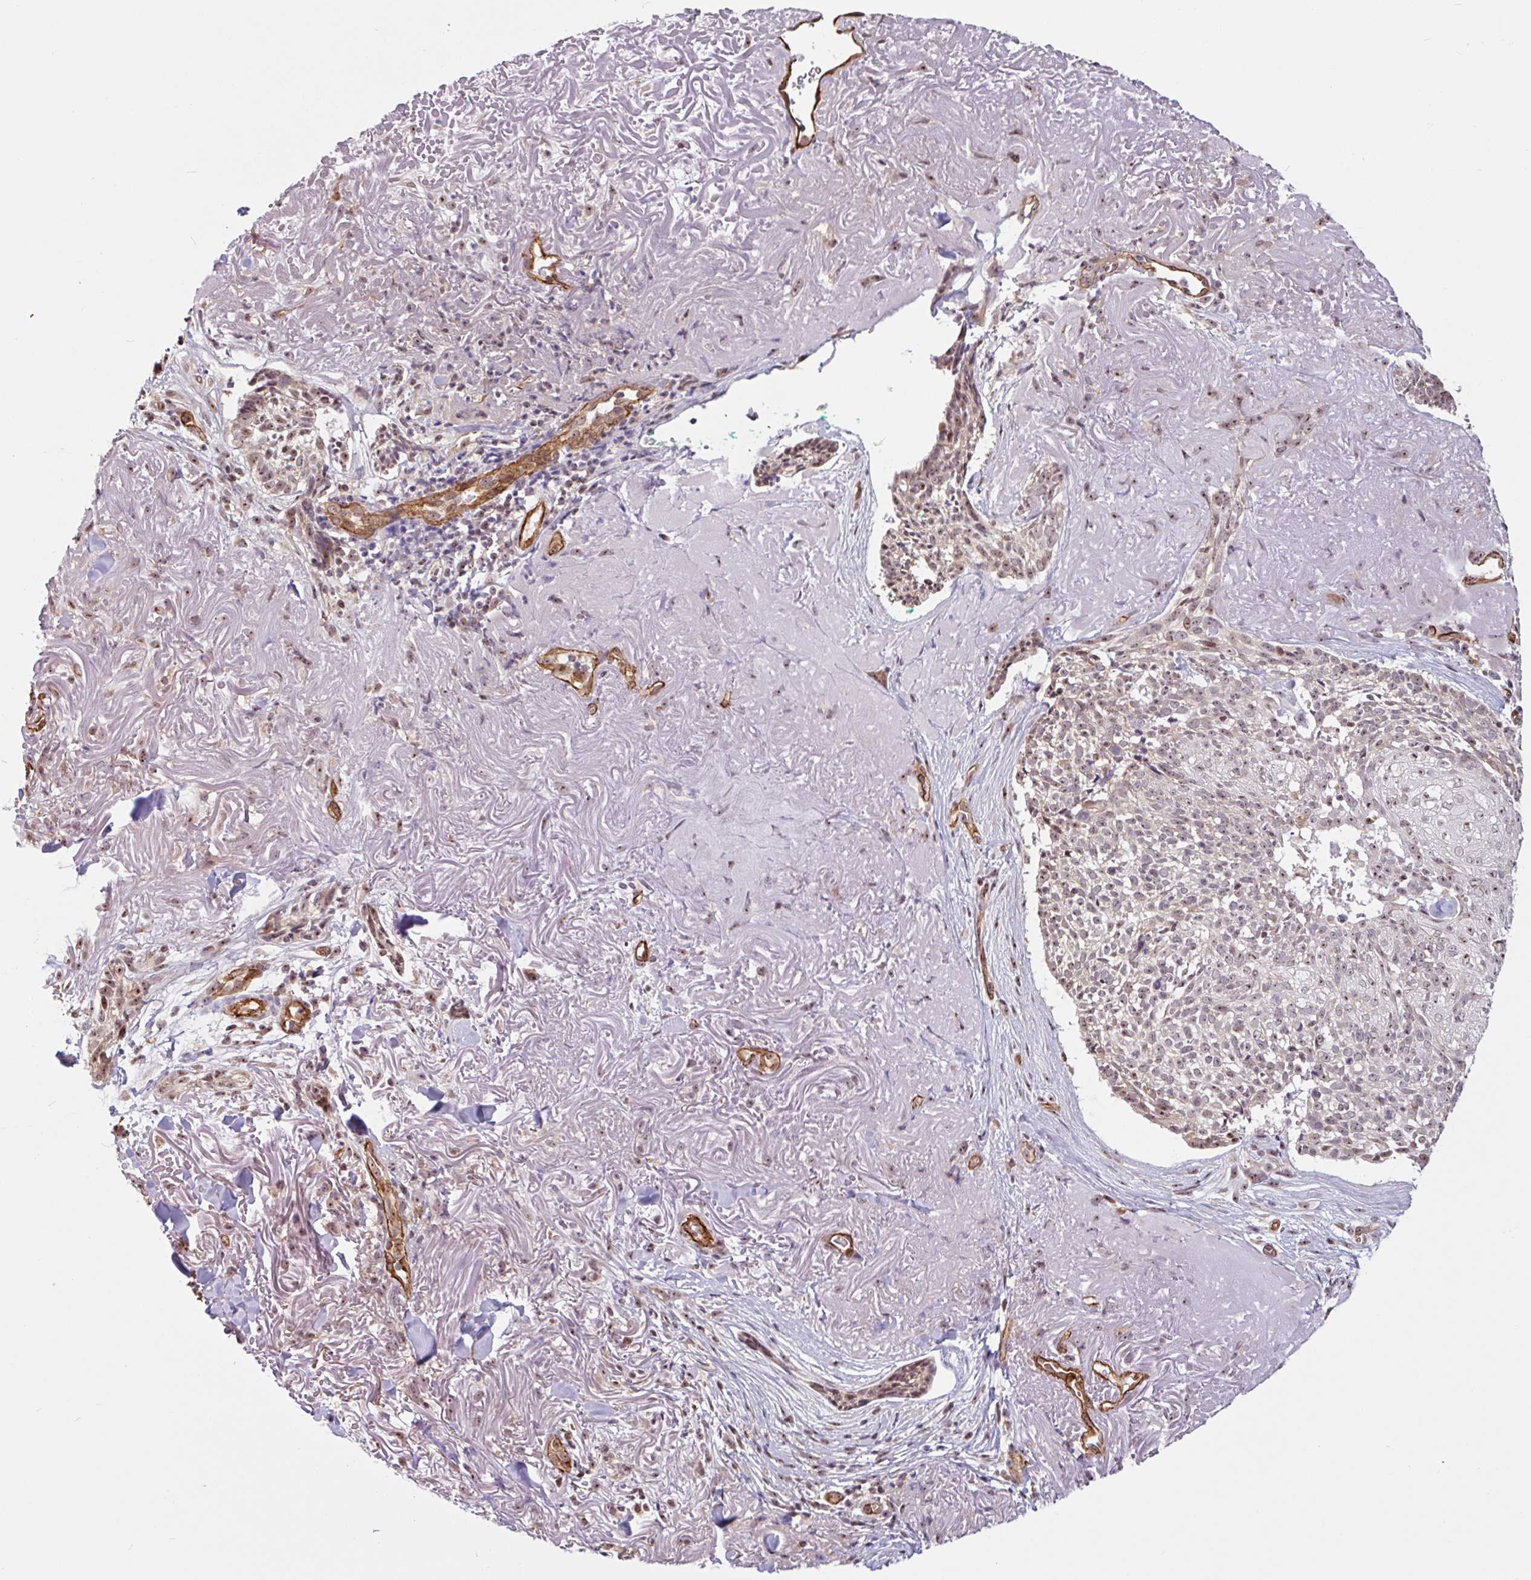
{"staining": {"intensity": "moderate", "quantity": ">75%", "location": "nuclear"}, "tissue": "skin cancer", "cell_type": "Tumor cells", "image_type": "cancer", "snomed": [{"axis": "morphology", "description": "Basal cell carcinoma"}, {"axis": "topography", "description": "Skin"}, {"axis": "topography", "description": "Skin of face"}], "caption": "A brown stain labels moderate nuclear positivity of a protein in skin basal cell carcinoma tumor cells. (brown staining indicates protein expression, while blue staining denotes nuclei).", "gene": "ZNF689", "patient": {"sex": "female", "age": 95}}